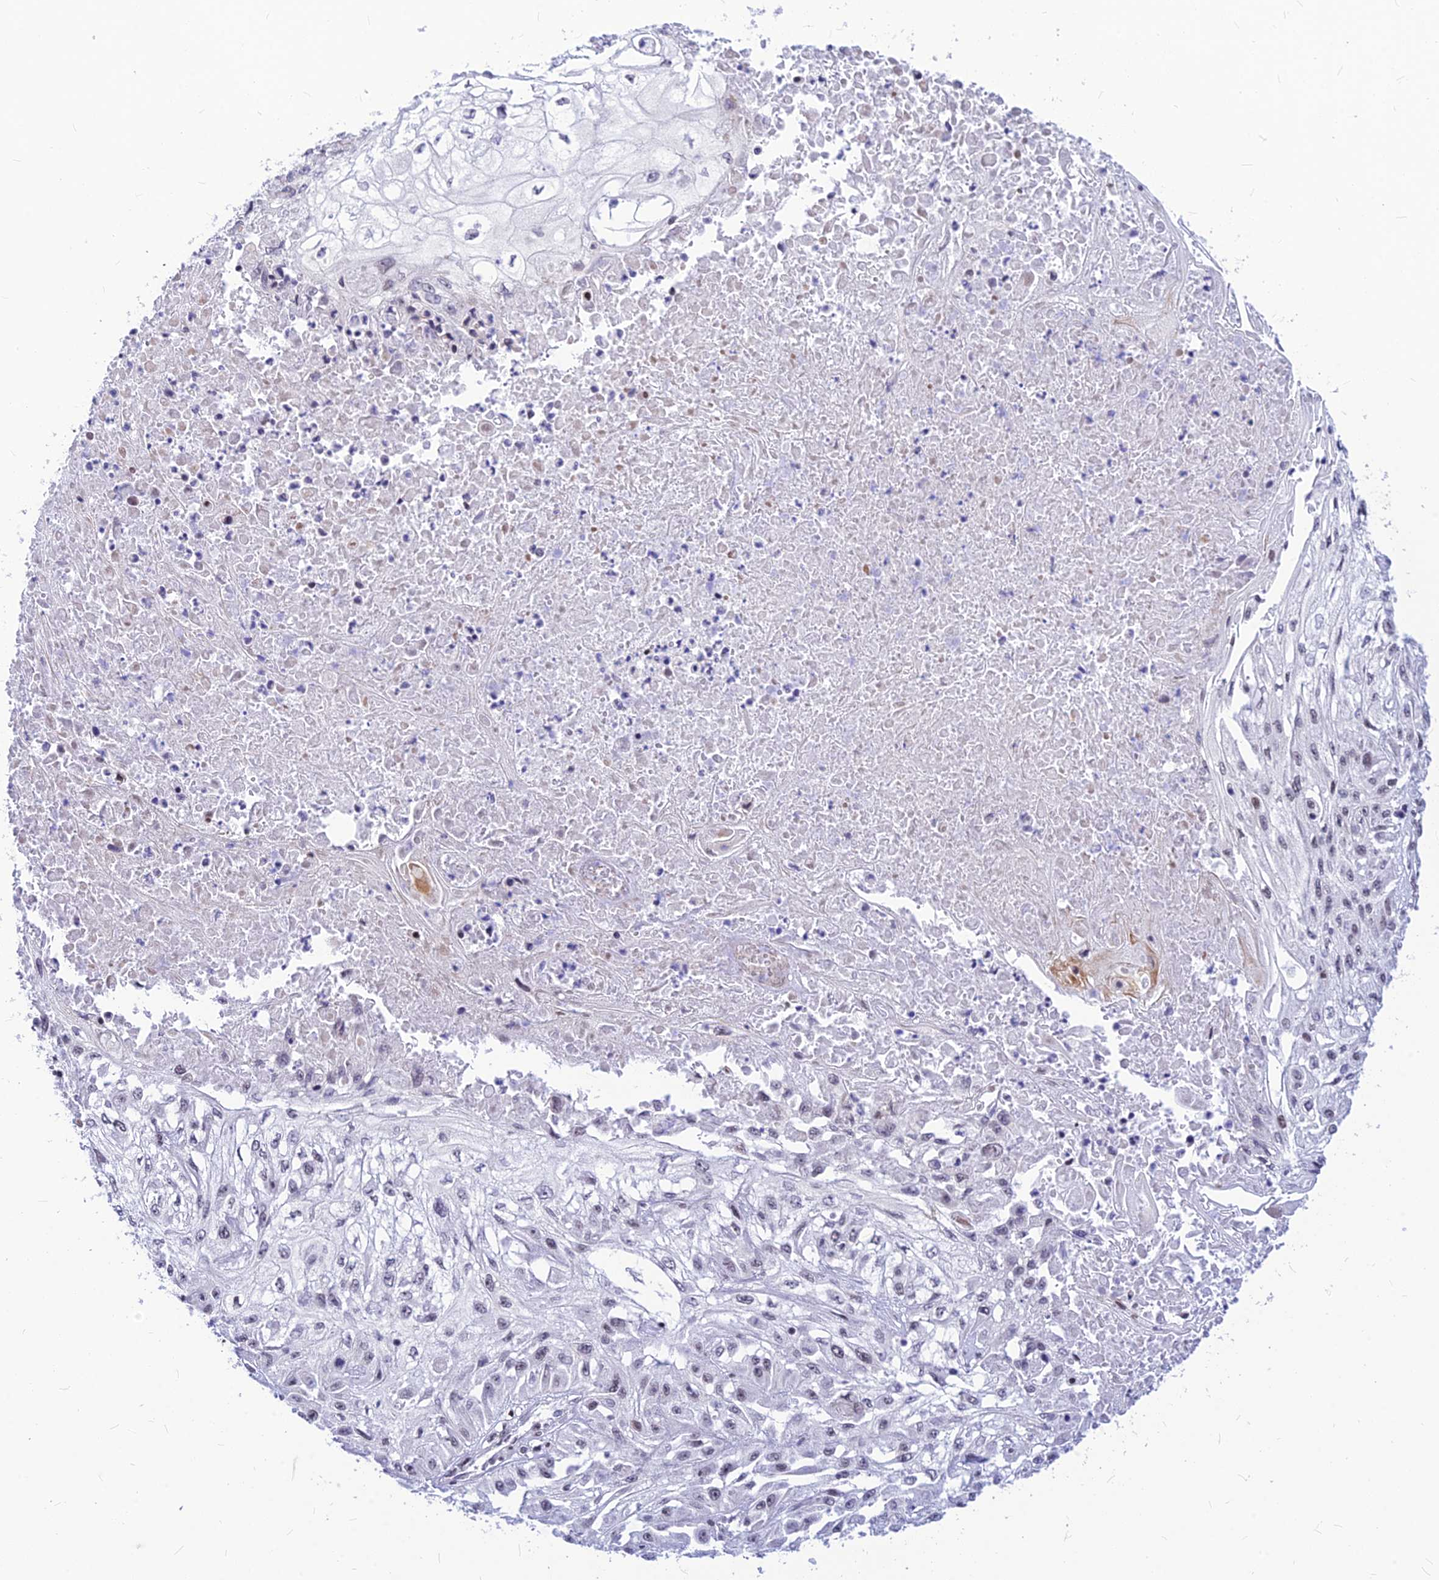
{"staining": {"intensity": "weak", "quantity": "<25%", "location": "nuclear"}, "tissue": "skin cancer", "cell_type": "Tumor cells", "image_type": "cancer", "snomed": [{"axis": "morphology", "description": "Squamous cell carcinoma, NOS"}, {"axis": "morphology", "description": "Squamous cell carcinoma, metastatic, NOS"}, {"axis": "topography", "description": "Skin"}, {"axis": "topography", "description": "Lymph node"}], "caption": "High power microscopy histopathology image of an immunohistochemistry micrograph of skin cancer (squamous cell carcinoma), revealing no significant positivity in tumor cells.", "gene": "KCTD13", "patient": {"sex": "male", "age": 75}}